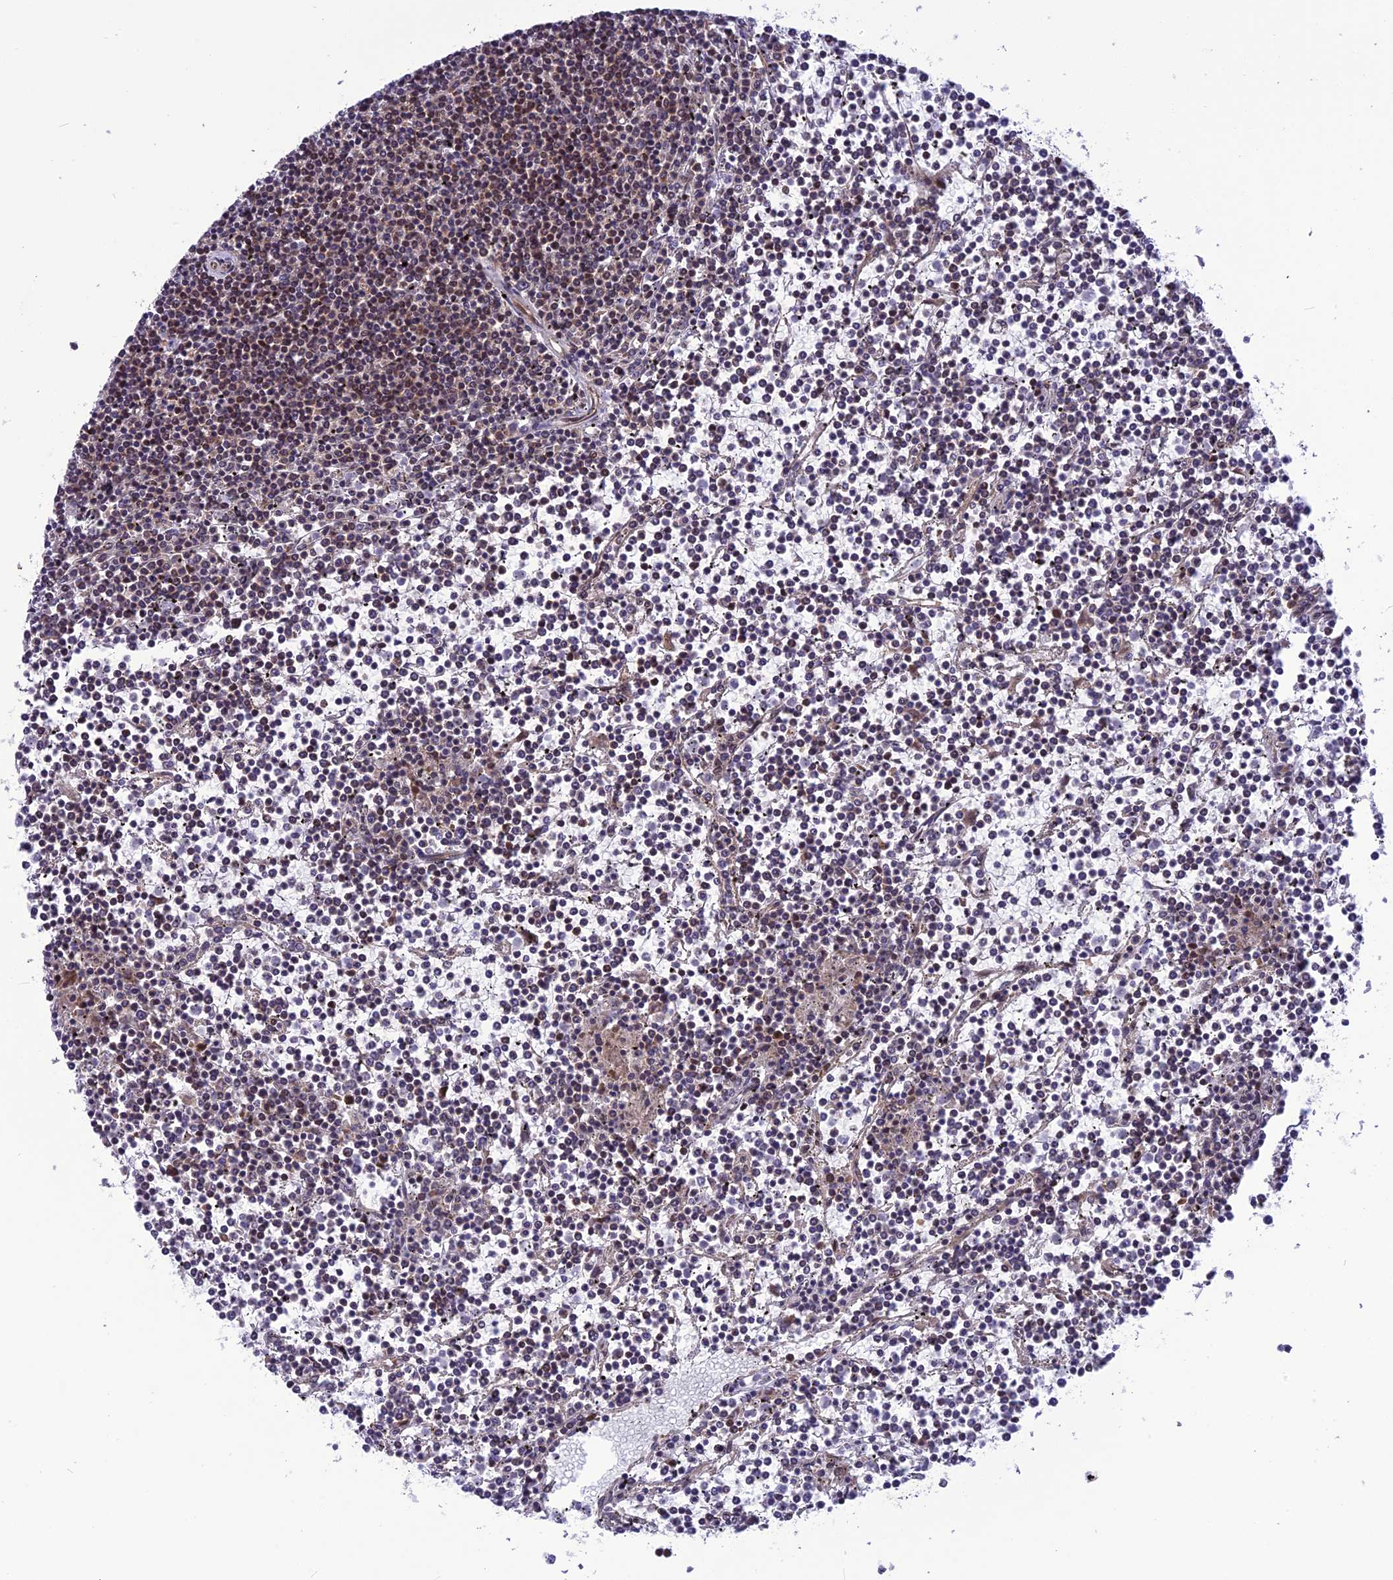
{"staining": {"intensity": "moderate", "quantity": "<25%", "location": "nuclear"}, "tissue": "lymphoma", "cell_type": "Tumor cells", "image_type": "cancer", "snomed": [{"axis": "morphology", "description": "Malignant lymphoma, non-Hodgkin's type, Low grade"}, {"axis": "topography", "description": "Spleen"}], "caption": "Immunohistochemistry (IHC) (DAB (3,3'-diaminobenzidine)) staining of human lymphoma shows moderate nuclear protein expression in about <25% of tumor cells.", "gene": "RTRAF", "patient": {"sex": "female", "age": 19}}